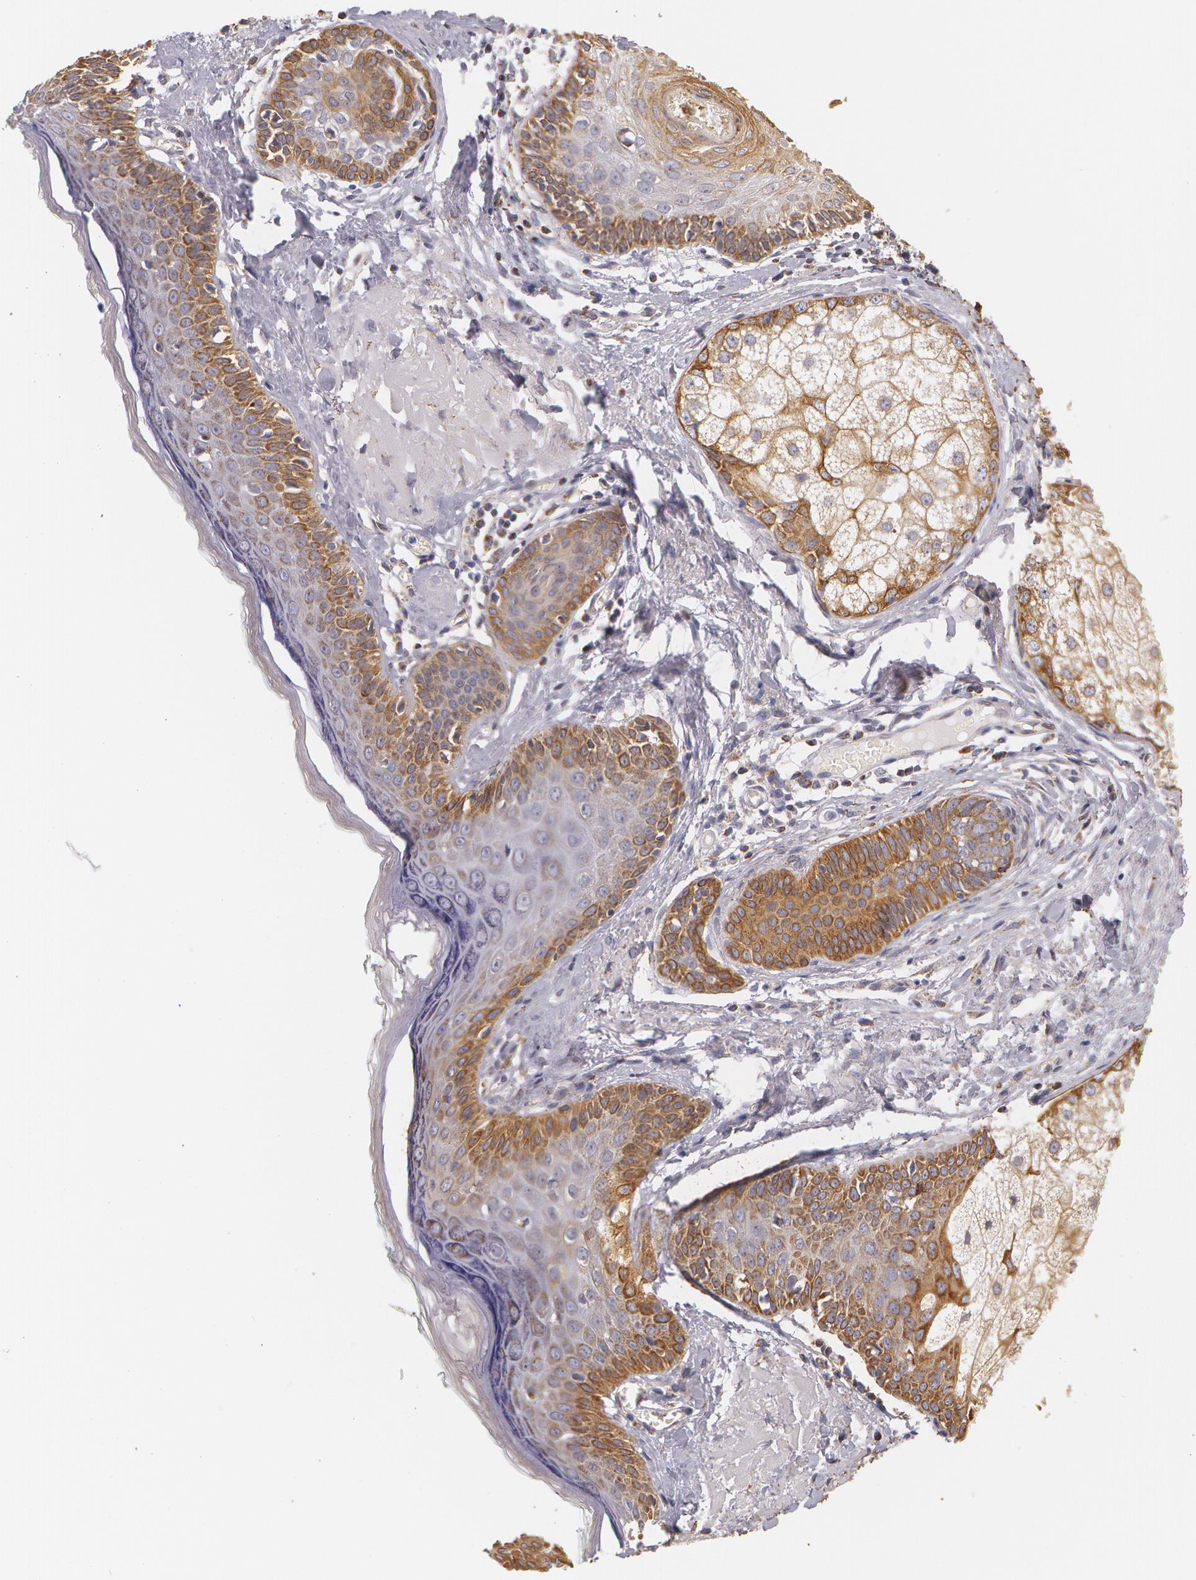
{"staining": {"intensity": "moderate", "quantity": ">75%", "location": "cytoplasmic/membranous"}, "tissue": "skin cancer", "cell_type": "Tumor cells", "image_type": "cancer", "snomed": [{"axis": "morphology", "description": "Basal cell carcinoma"}, {"axis": "topography", "description": "Skin"}], "caption": "Moderate cytoplasmic/membranous protein positivity is seen in about >75% of tumor cells in basal cell carcinoma (skin).", "gene": "KRT18", "patient": {"sex": "male", "age": 63}}